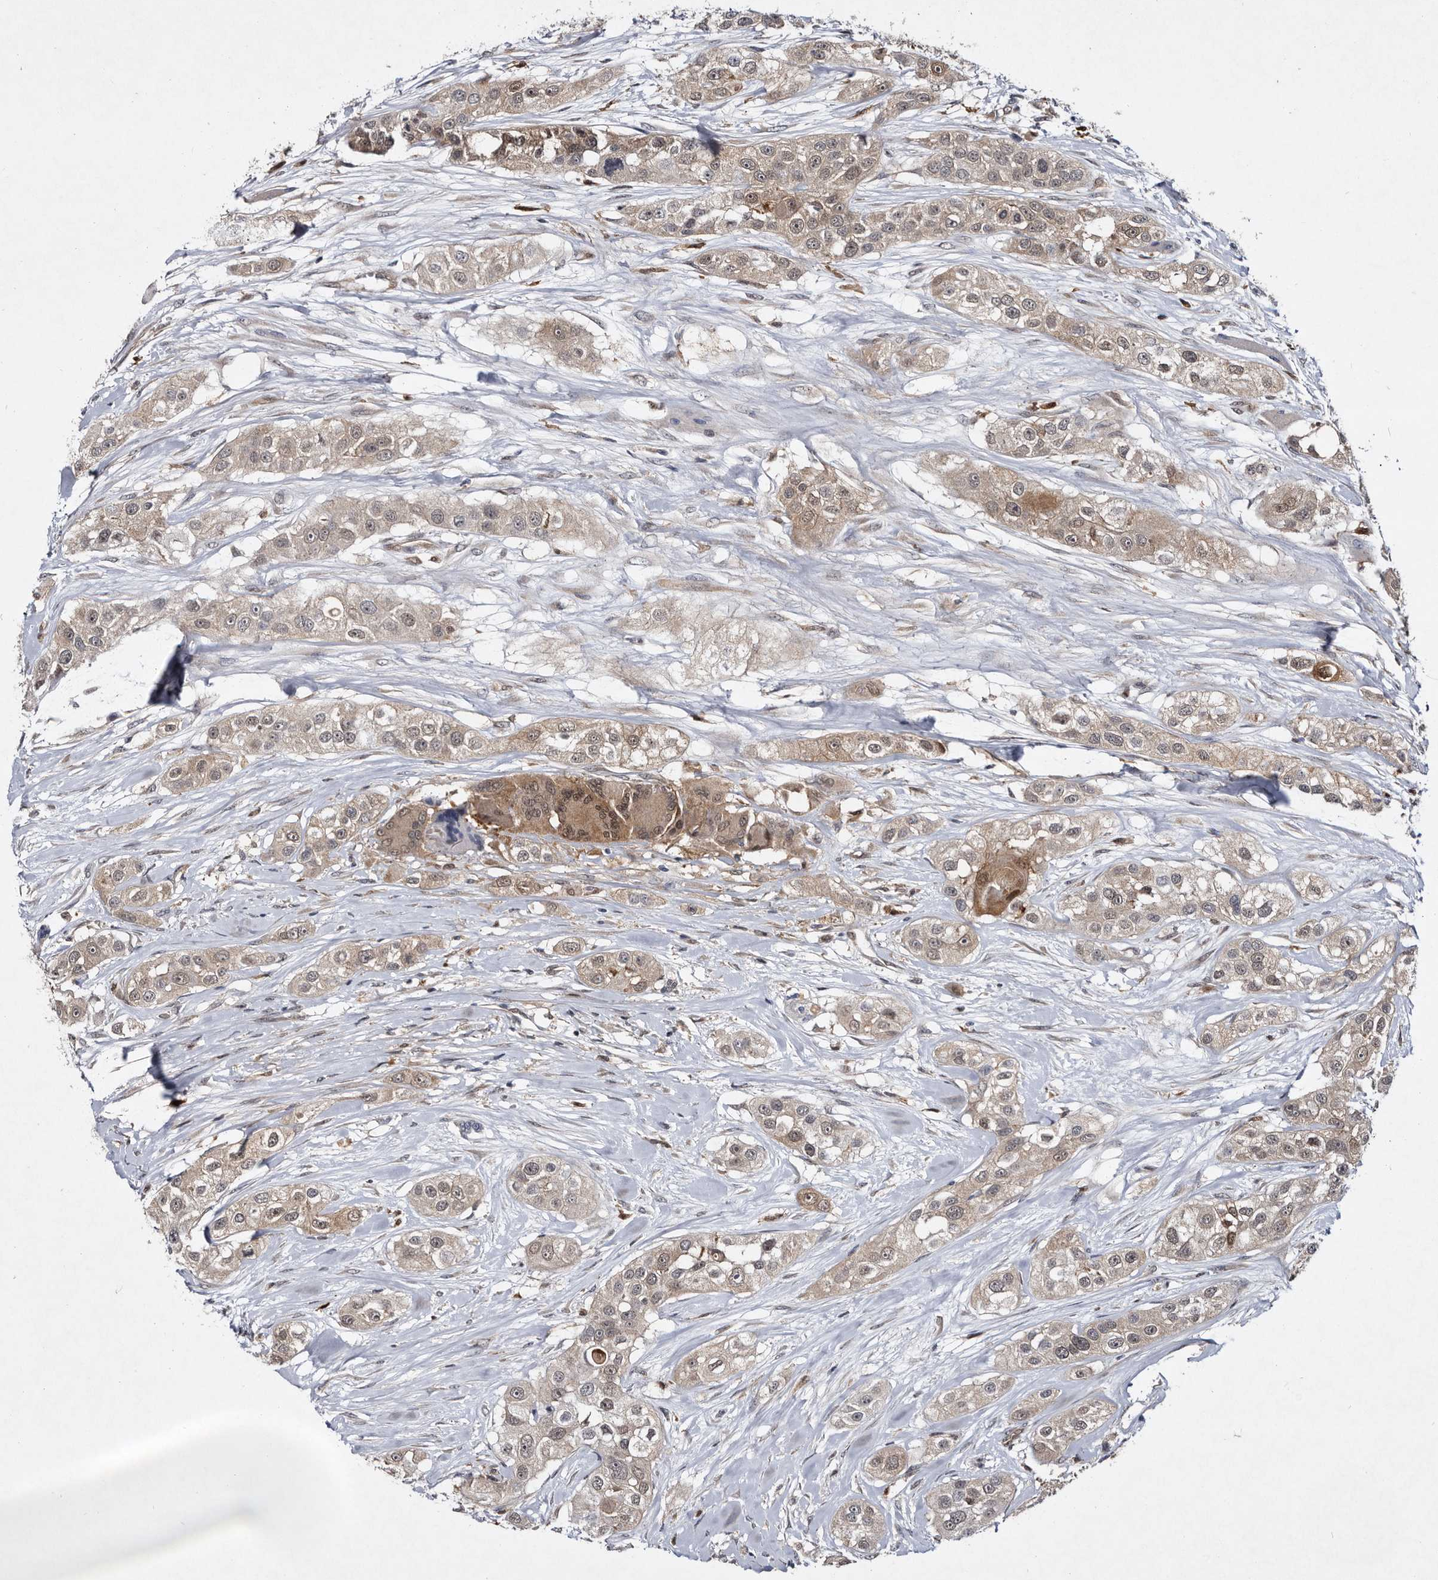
{"staining": {"intensity": "weak", "quantity": ">75%", "location": "cytoplasmic/membranous,nuclear"}, "tissue": "head and neck cancer", "cell_type": "Tumor cells", "image_type": "cancer", "snomed": [{"axis": "morphology", "description": "Normal tissue, NOS"}, {"axis": "morphology", "description": "Squamous cell carcinoma, NOS"}, {"axis": "topography", "description": "Skeletal muscle"}, {"axis": "topography", "description": "Head-Neck"}], "caption": "This is an image of immunohistochemistry staining of head and neck cancer, which shows weak staining in the cytoplasmic/membranous and nuclear of tumor cells.", "gene": "SERPINB8", "patient": {"sex": "male", "age": 51}}